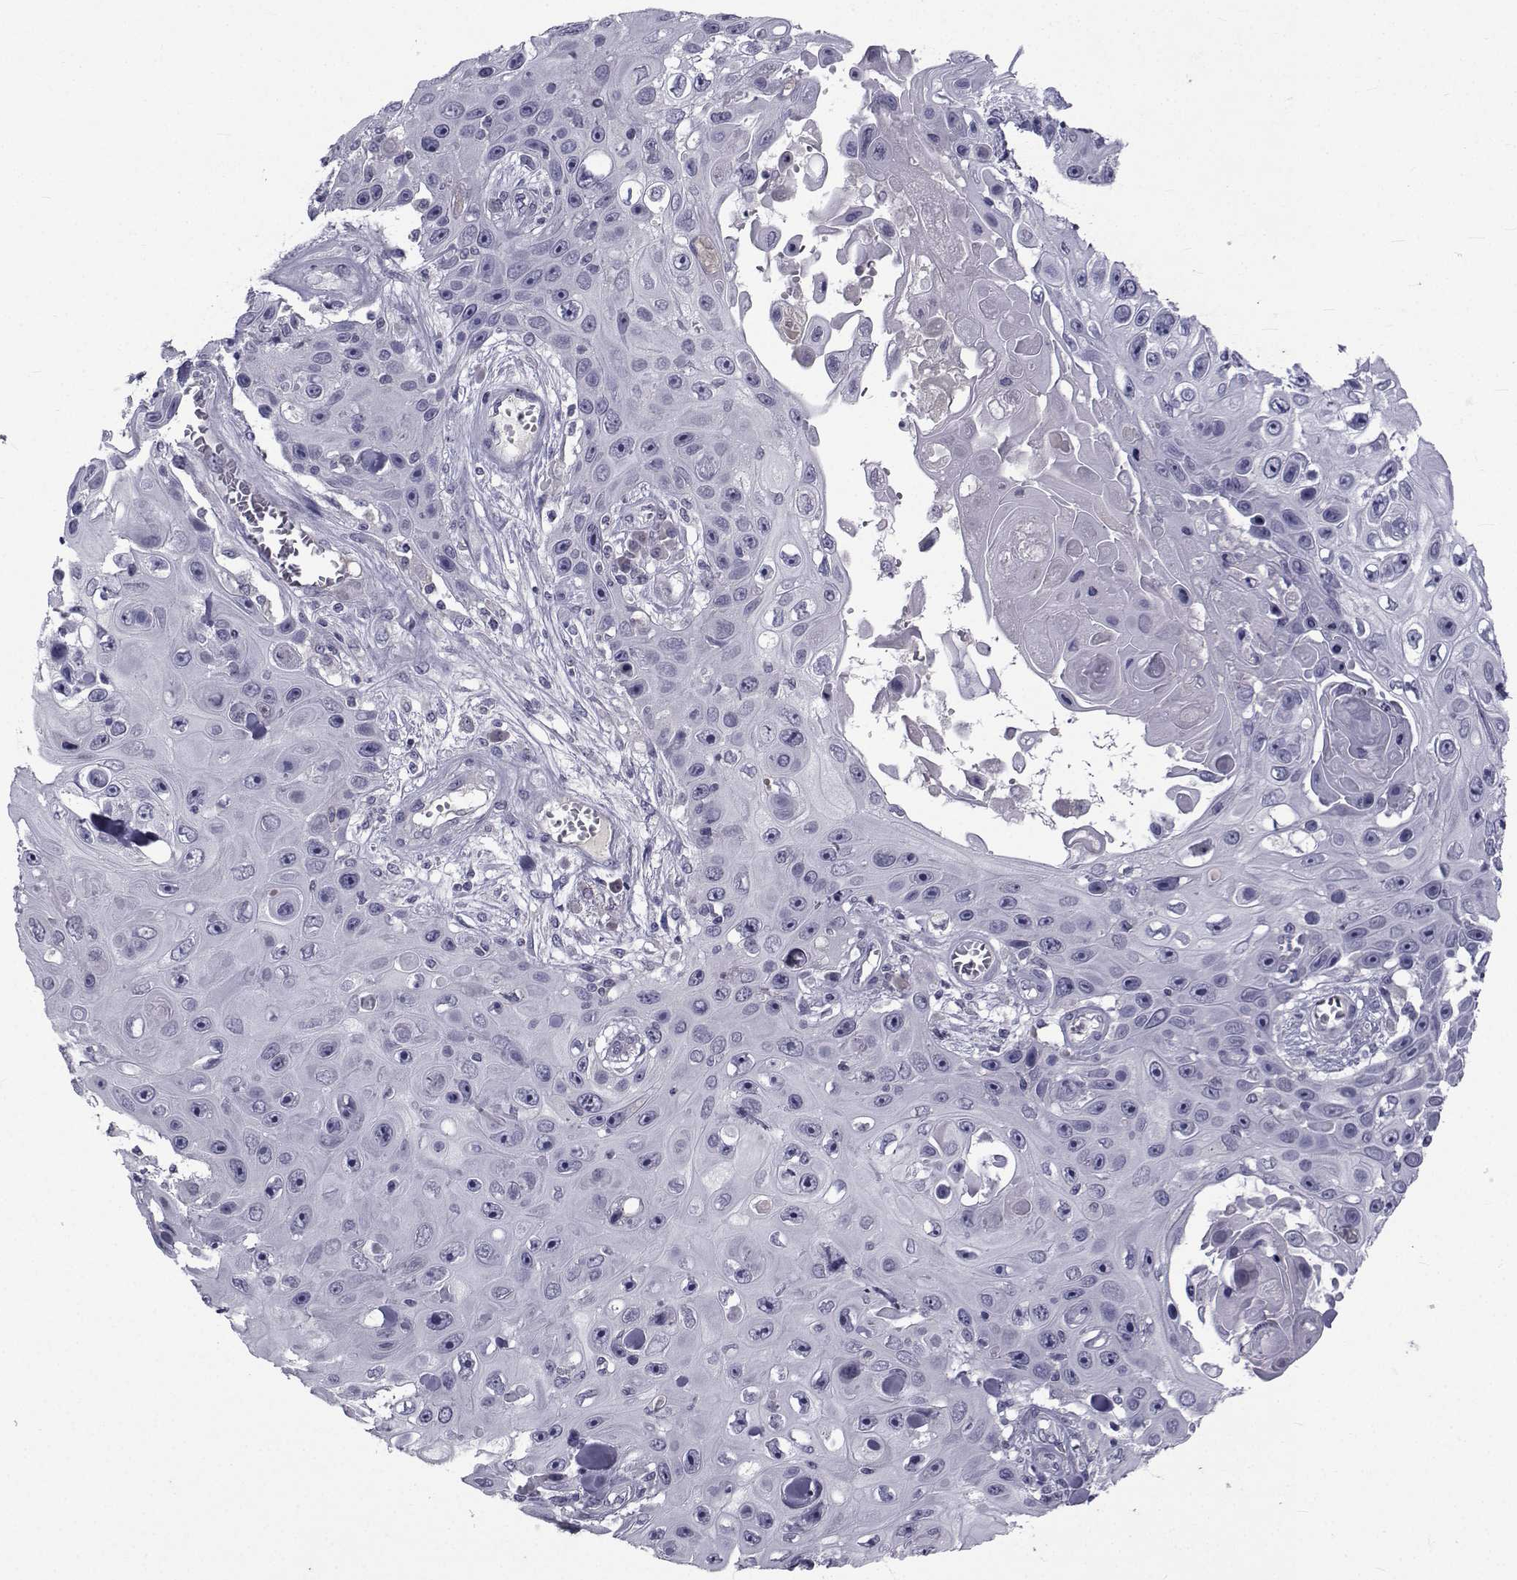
{"staining": {"intensity": "negative", "quantity": "none", "location": "none"}, "tissue": "skin cancer", "cell_type": "Tumor cells", "image_type": "cancer", "snomed": [{"axis": "morphology", "description": "Squamous cell carcinoma, NOS"}, {"axis": "topography", "description": "Skin"}], "caption": "Tumor cells are negative for protein expression in human skin squamous cell carcinoma.", "gene": "PAX2", "patient": {"sex": "male", "age": 82}}